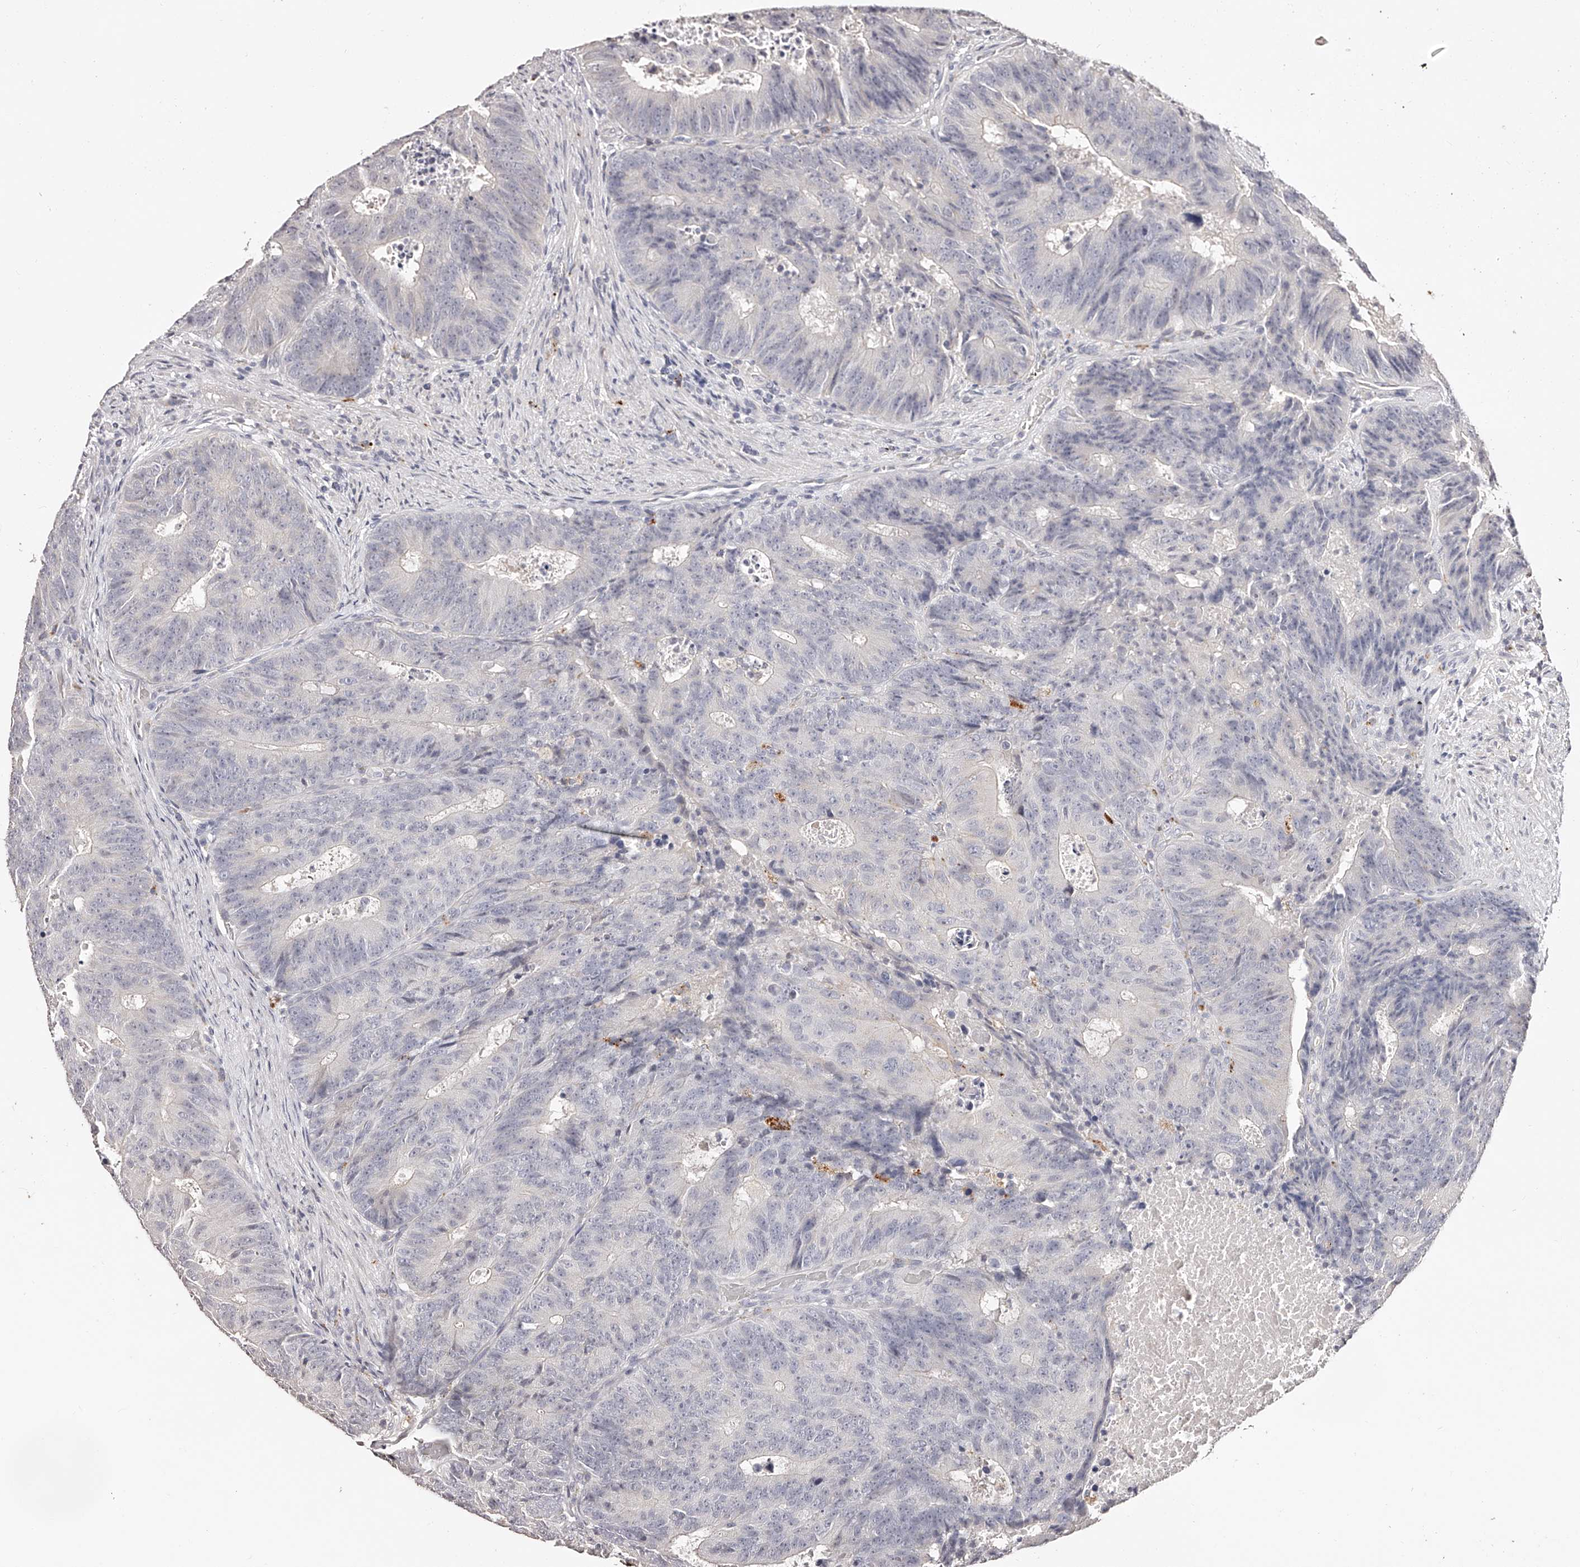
{"staining": {"intensity": "negative", "quantity": "none", "location": "none"}, "tissue": "colorectal cancer", "cell_type": "Tumor cells", "image_type": "cancer", "snomed": [{"axis": "morphology", "description": "Adenocarcinoma, NOS"}, {"axis": "topography", "description": "Colon"}], "caption": "Histopathology image shows no significant protein positivity in tumor cells of adenocarcinoma (colorectal).", "gene": "SLC35D3", "patient": {"sex": "male", "age": 87}}